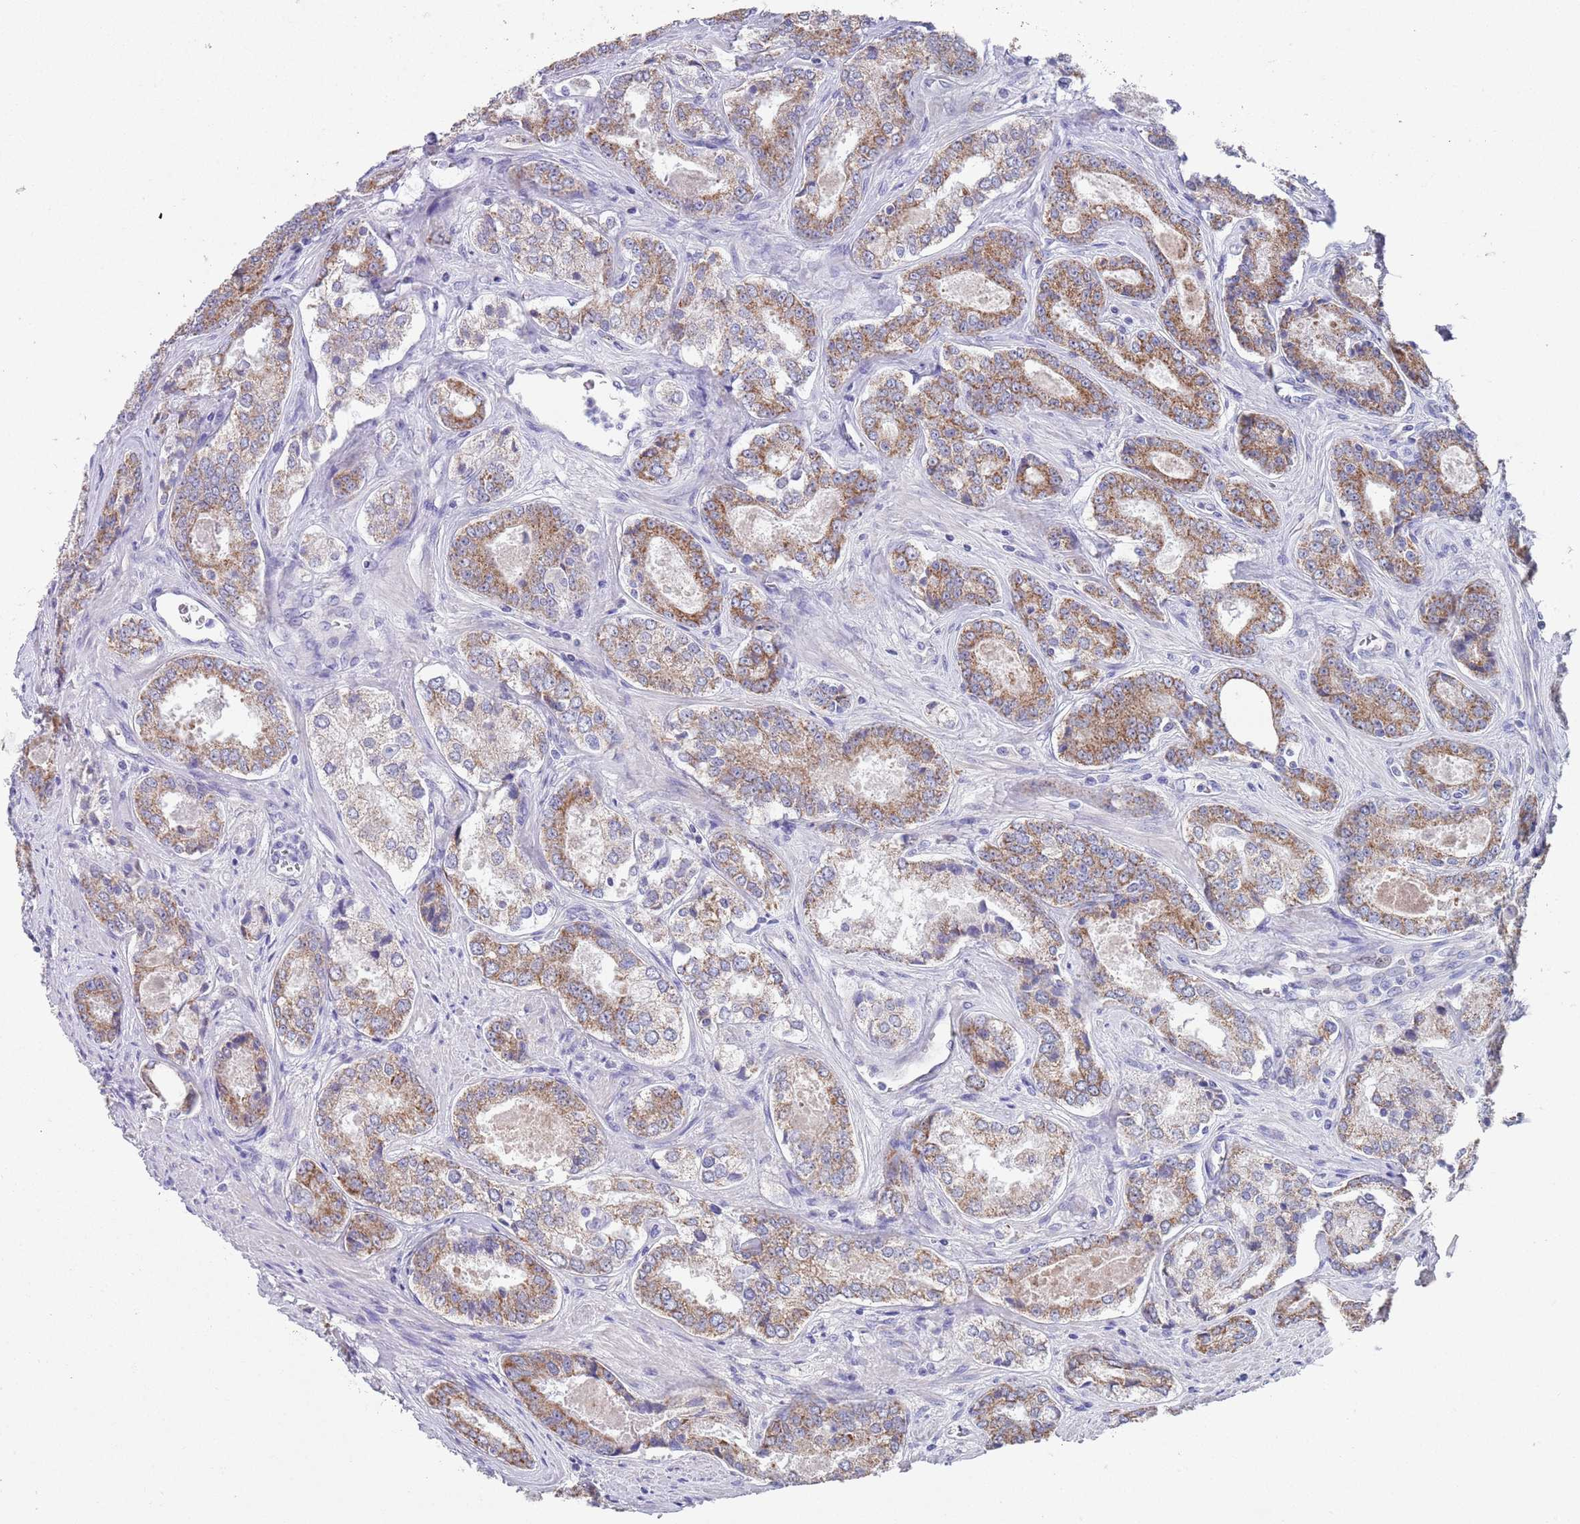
{"staining": {"intensity": "moderate", "quantity": ">75%", "location": "cytoplasmic/membranous"}, "tissue": "prostate cancer", "cell_type": "Tumor cells", "image_type": "cancer", "snomed": [{"axis": "morphology", "description": "Adenocarcinoma, Low grade"}, {"axis": "topography", "description": "Prostate"}], "caption": "Immunohistochemistry (IHC) image of neoplastic tissue: human prostate cancer stained using IHC exhibits medium levels of moderate protein expression localized specifically in the cytoplasmic/membranous of tumor cells, appearing as a cytoplasmic/membranous brown color.", "gene": "SPIRE2", "patient": {"sex": "male", "age": 68}}